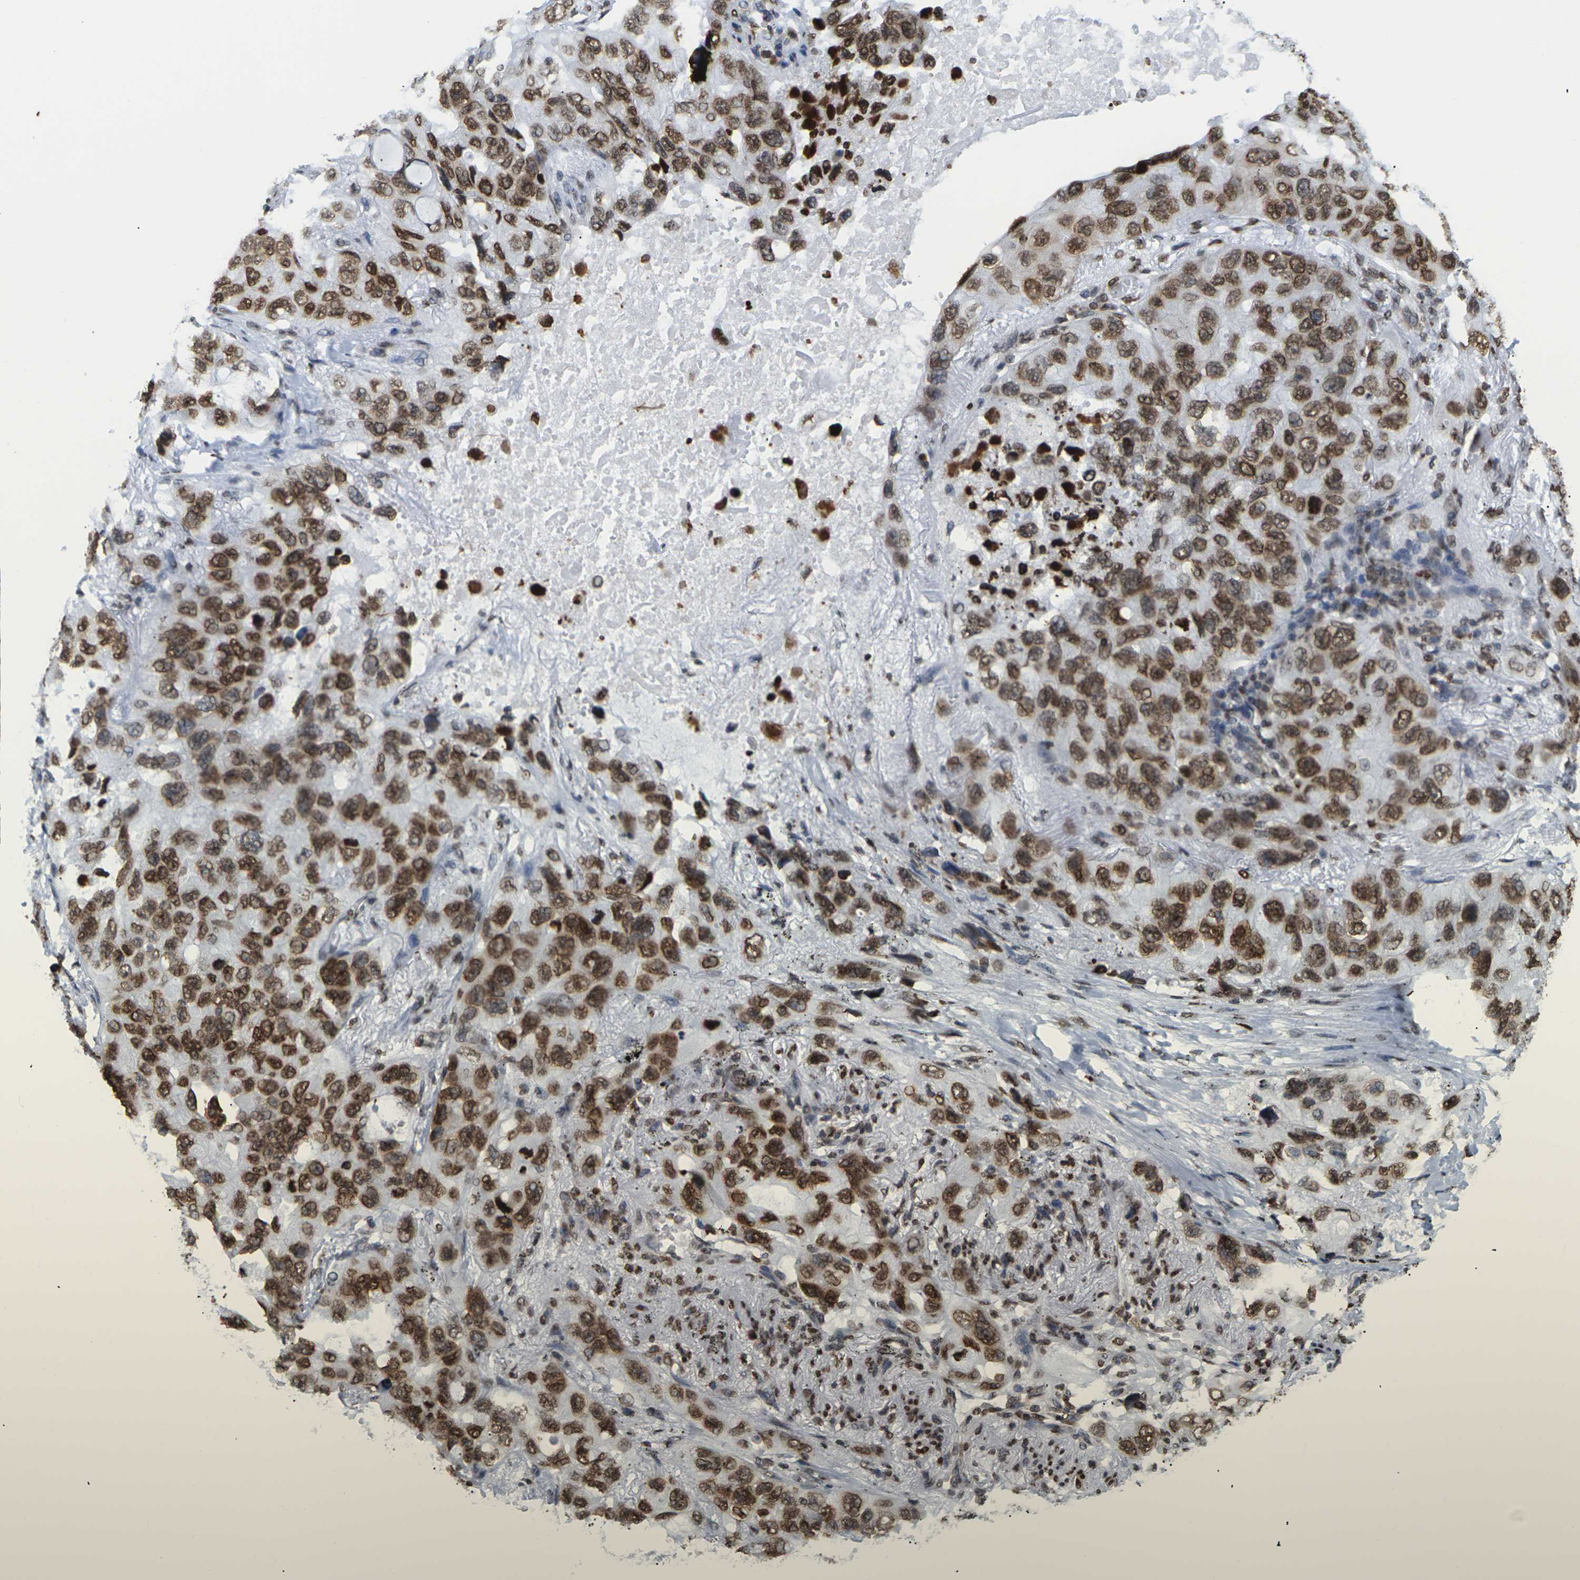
{"staining": {"intensity": "strong", "quantity": ">75%", "location": "cytoplasmic/membranous,nuclear"}, "tissue": "lung cancer", "cell_type": "Tumor cells", "image_type": "cancer", "snomed": [{"axis": "morphology", "description": "Squamous cell carcinoma, NOS"}, {"axis": "topography", "description": "Lung"}], "caption": "Lung cancer (squamous cell carcinoma) stained with a brown dye exhibits strong cytoplasmic/membranous and nuclear positive positivity in about >75% of tumor cells.", "gene": "H2AC21", "patient": {"sex": "female", "age": 73}}